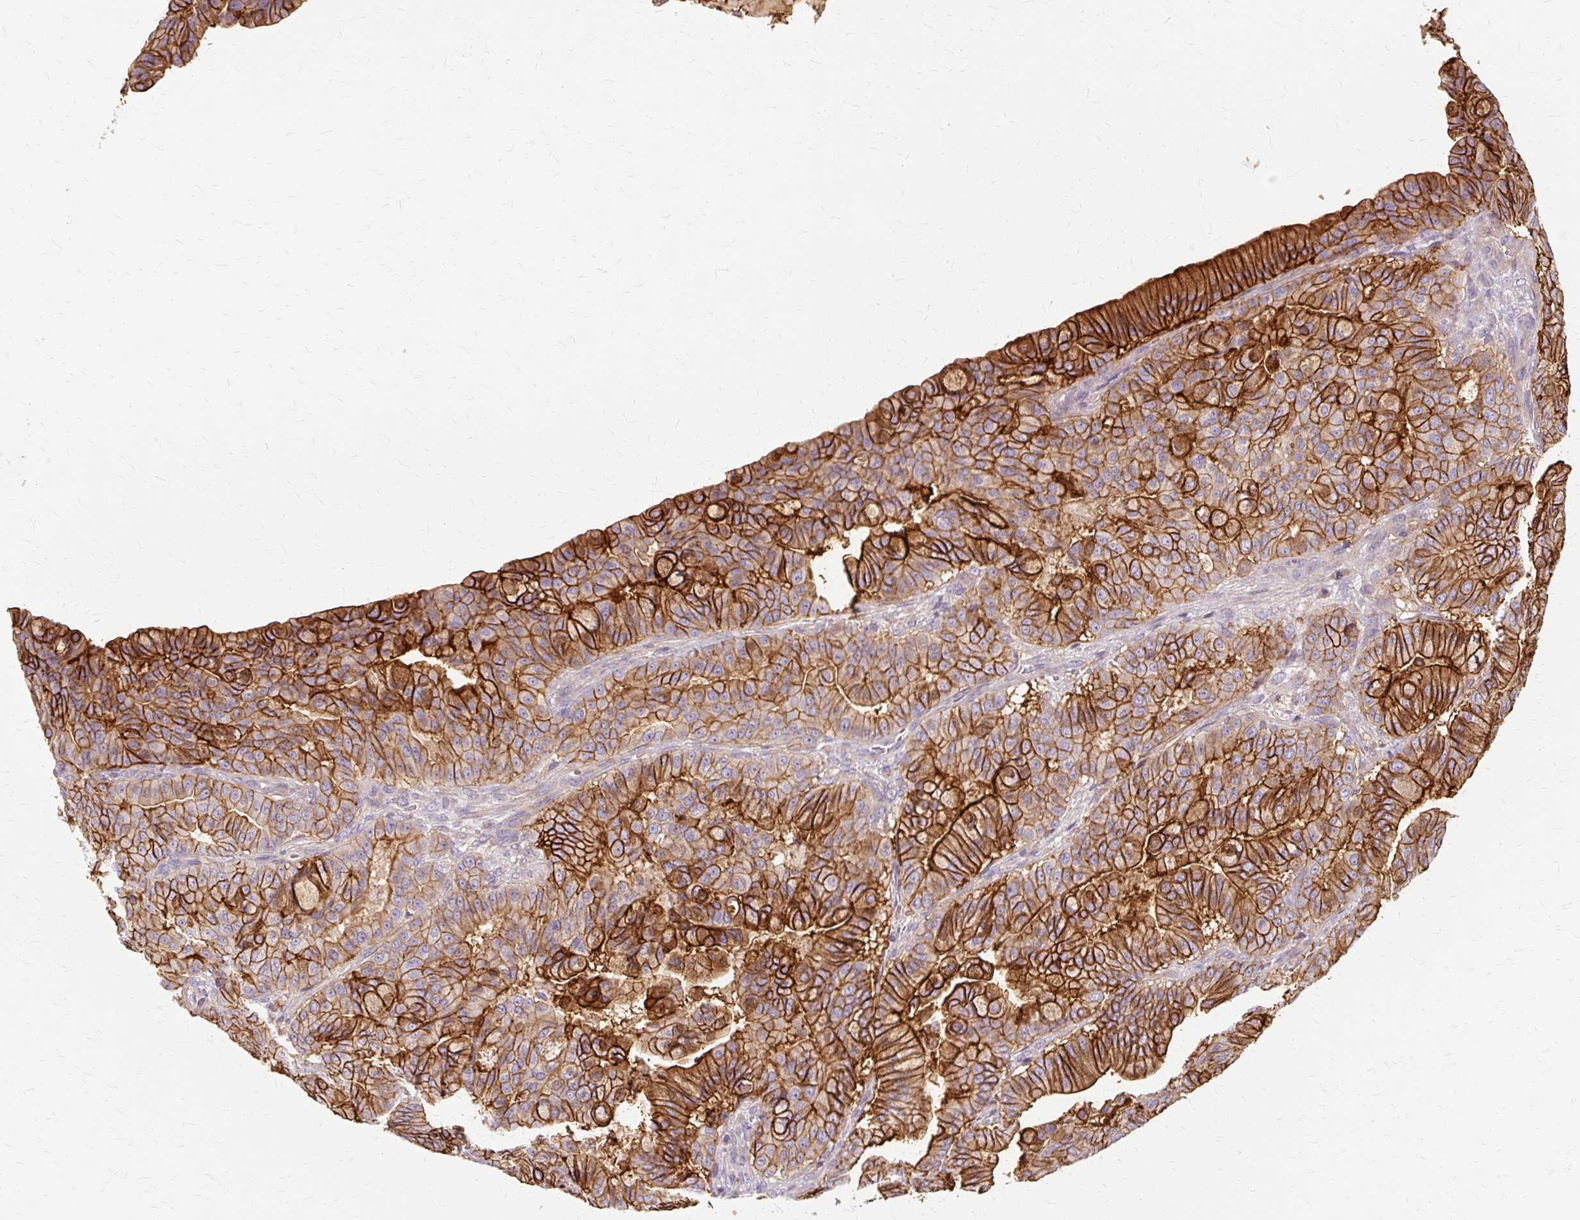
{"staining": {"intensity": "strong", "quantity": ">75%", "location": "cytoplasmic/membranous"}, "tissue": "pancreatic cancer", "cell_type": "Tumor cells", "image_type": "cancer", "snomed": [{"axis": "morphology", "description": "Adenocarcinoma, NOS"}, {"axis": "topography", "description": "Pancreas"}], "caption": "Immunohistochemistry of human adenocarcinoma (pancreatic) demonstrates high levels of strong cytoplasmic/membranous expression in approximately >75% of tumor cells.", "gene": "TSPAN8", "patient": {"sex": "male", "age": 63}}